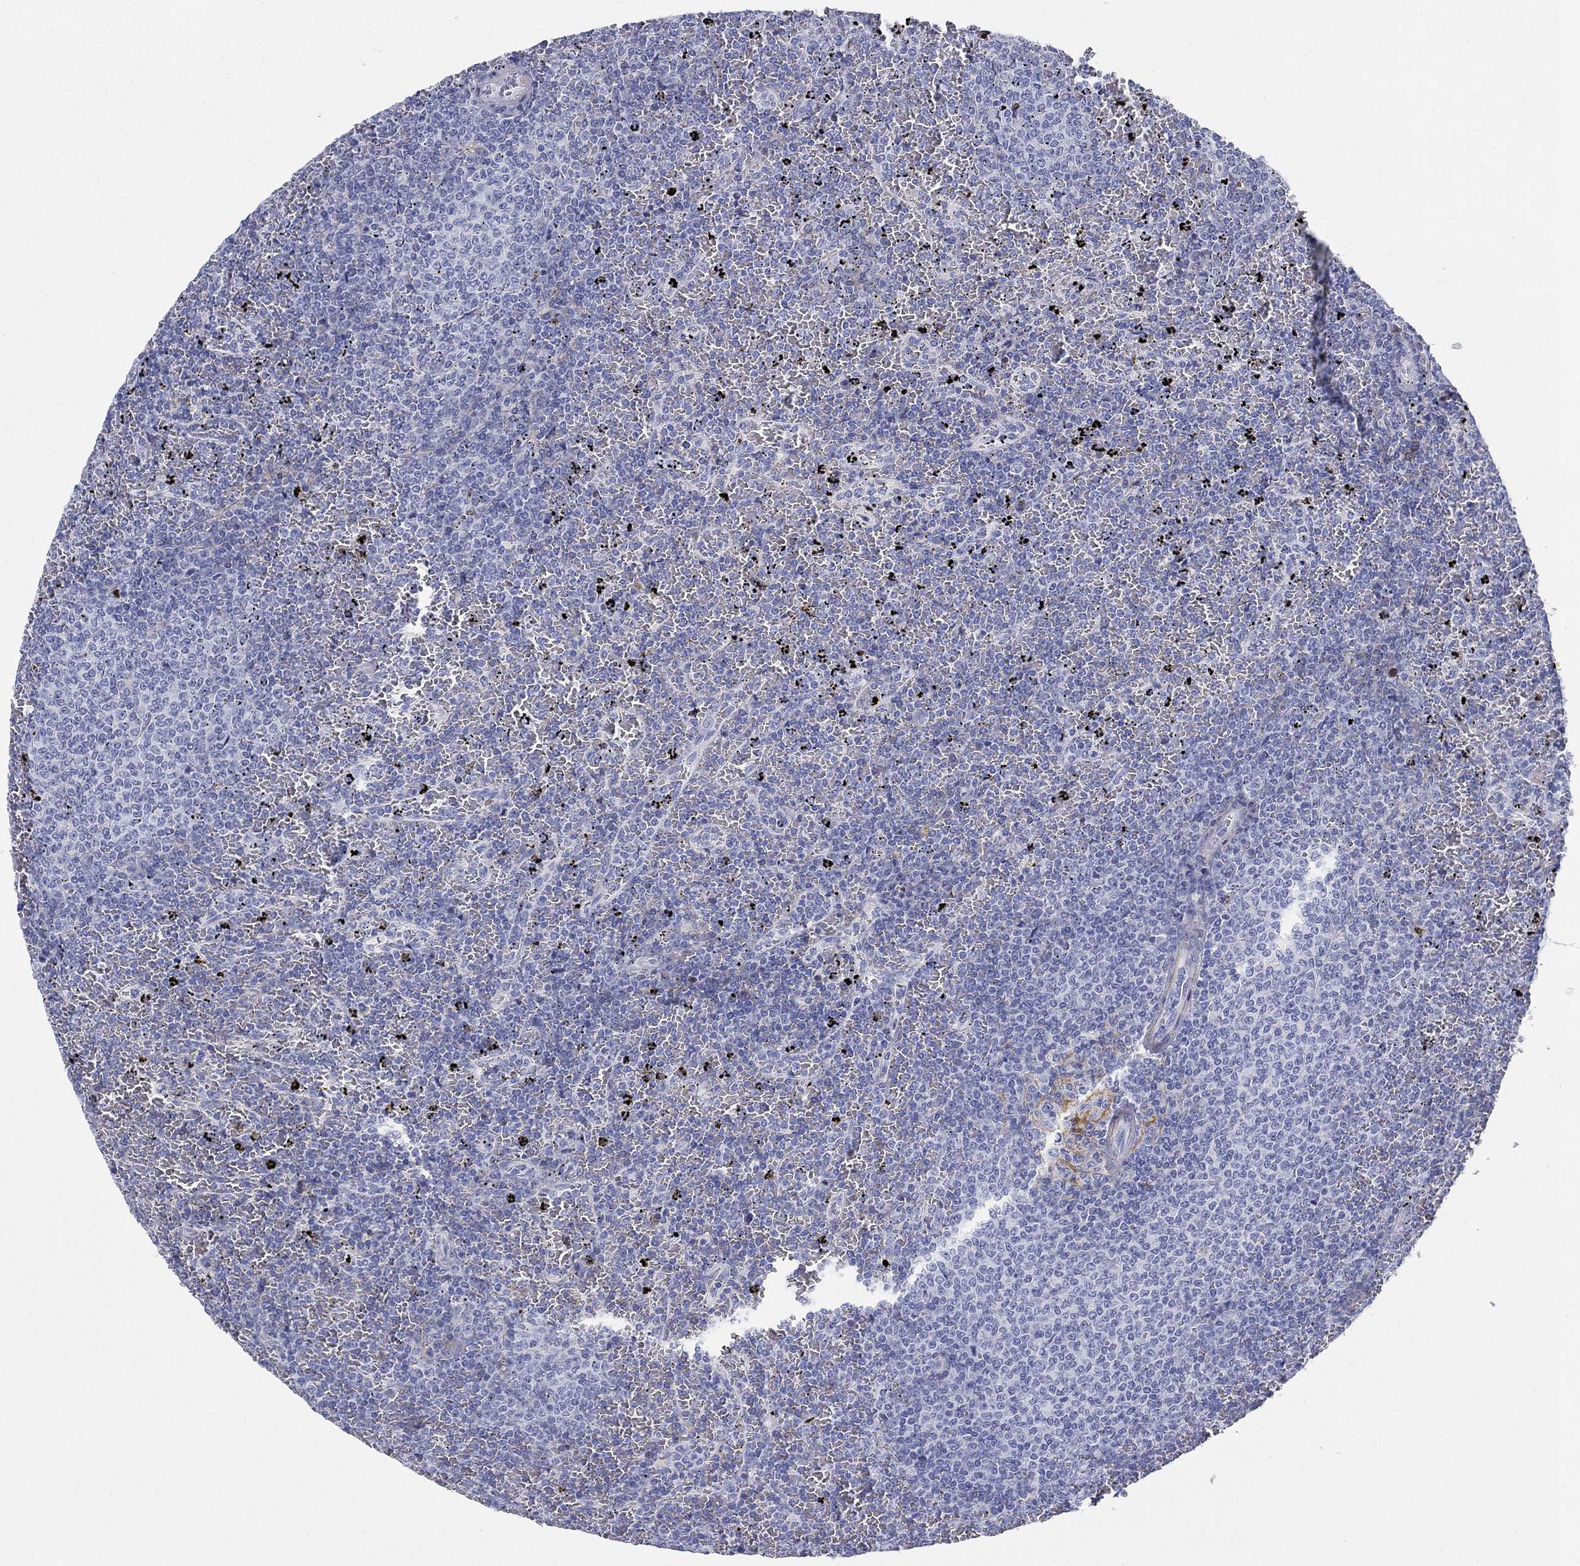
{"staining": {"intensity": "negative", "quantity": "none", "location": "none"}, "tissue": "lymphoma", "cell_type": "Tumor cells", "image_type": "cancer", "snomed": [{"axis": "morphology", "description": "Malignant lymphoma, non-Hodgkin's type, Low grade"}, {"axis": "topography", "description": "Spleen"}], "caption": "Micrograph shows no protein expression in tumor cells of lymphoma tissue.", "gene": "GPC1", "patient": {"sex": "female", "age": 77}}